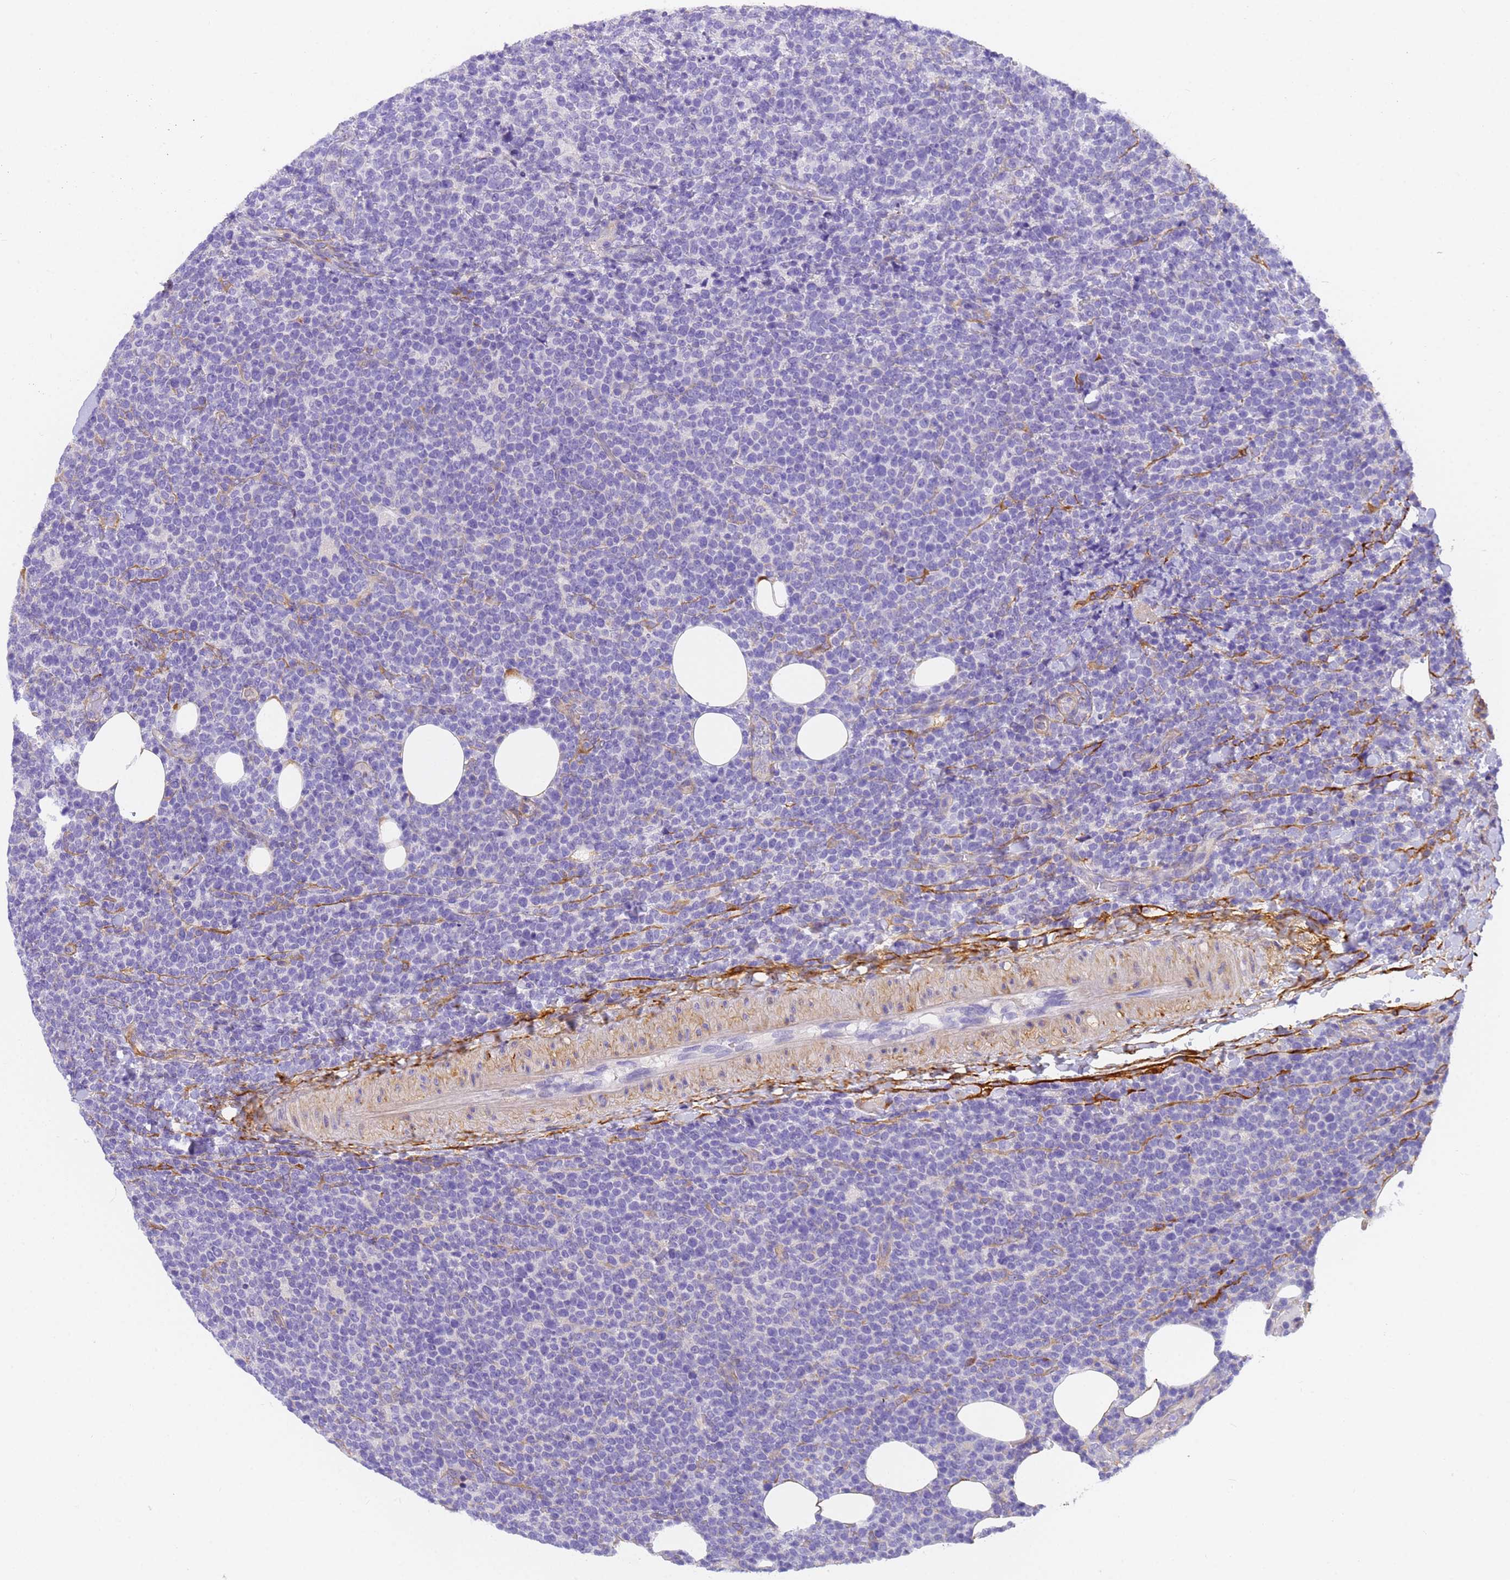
{"staining": {"intensity": "negative", "quantity": "none", "location": "none"}, "tissue": "lymphoma", "cell_type": "Tumor cells", "image_type": "cancer", "snomed": [{"axis": "morphology", "description": "Malignant lymphoma, non-Hodgkin's type, High grade"}, {"axis": "topography", "description": "Lymph node"}], "caption": "Immunohistochemical staining of human lymphoma reveals no significant expression in tumor cells. (DAB (3,3'-diaminobenzidine) IHC visualized using brightfield microscopy, high magnification).", "gene": "MVB12A", "patient": {"sex": "male", "age": 61}}